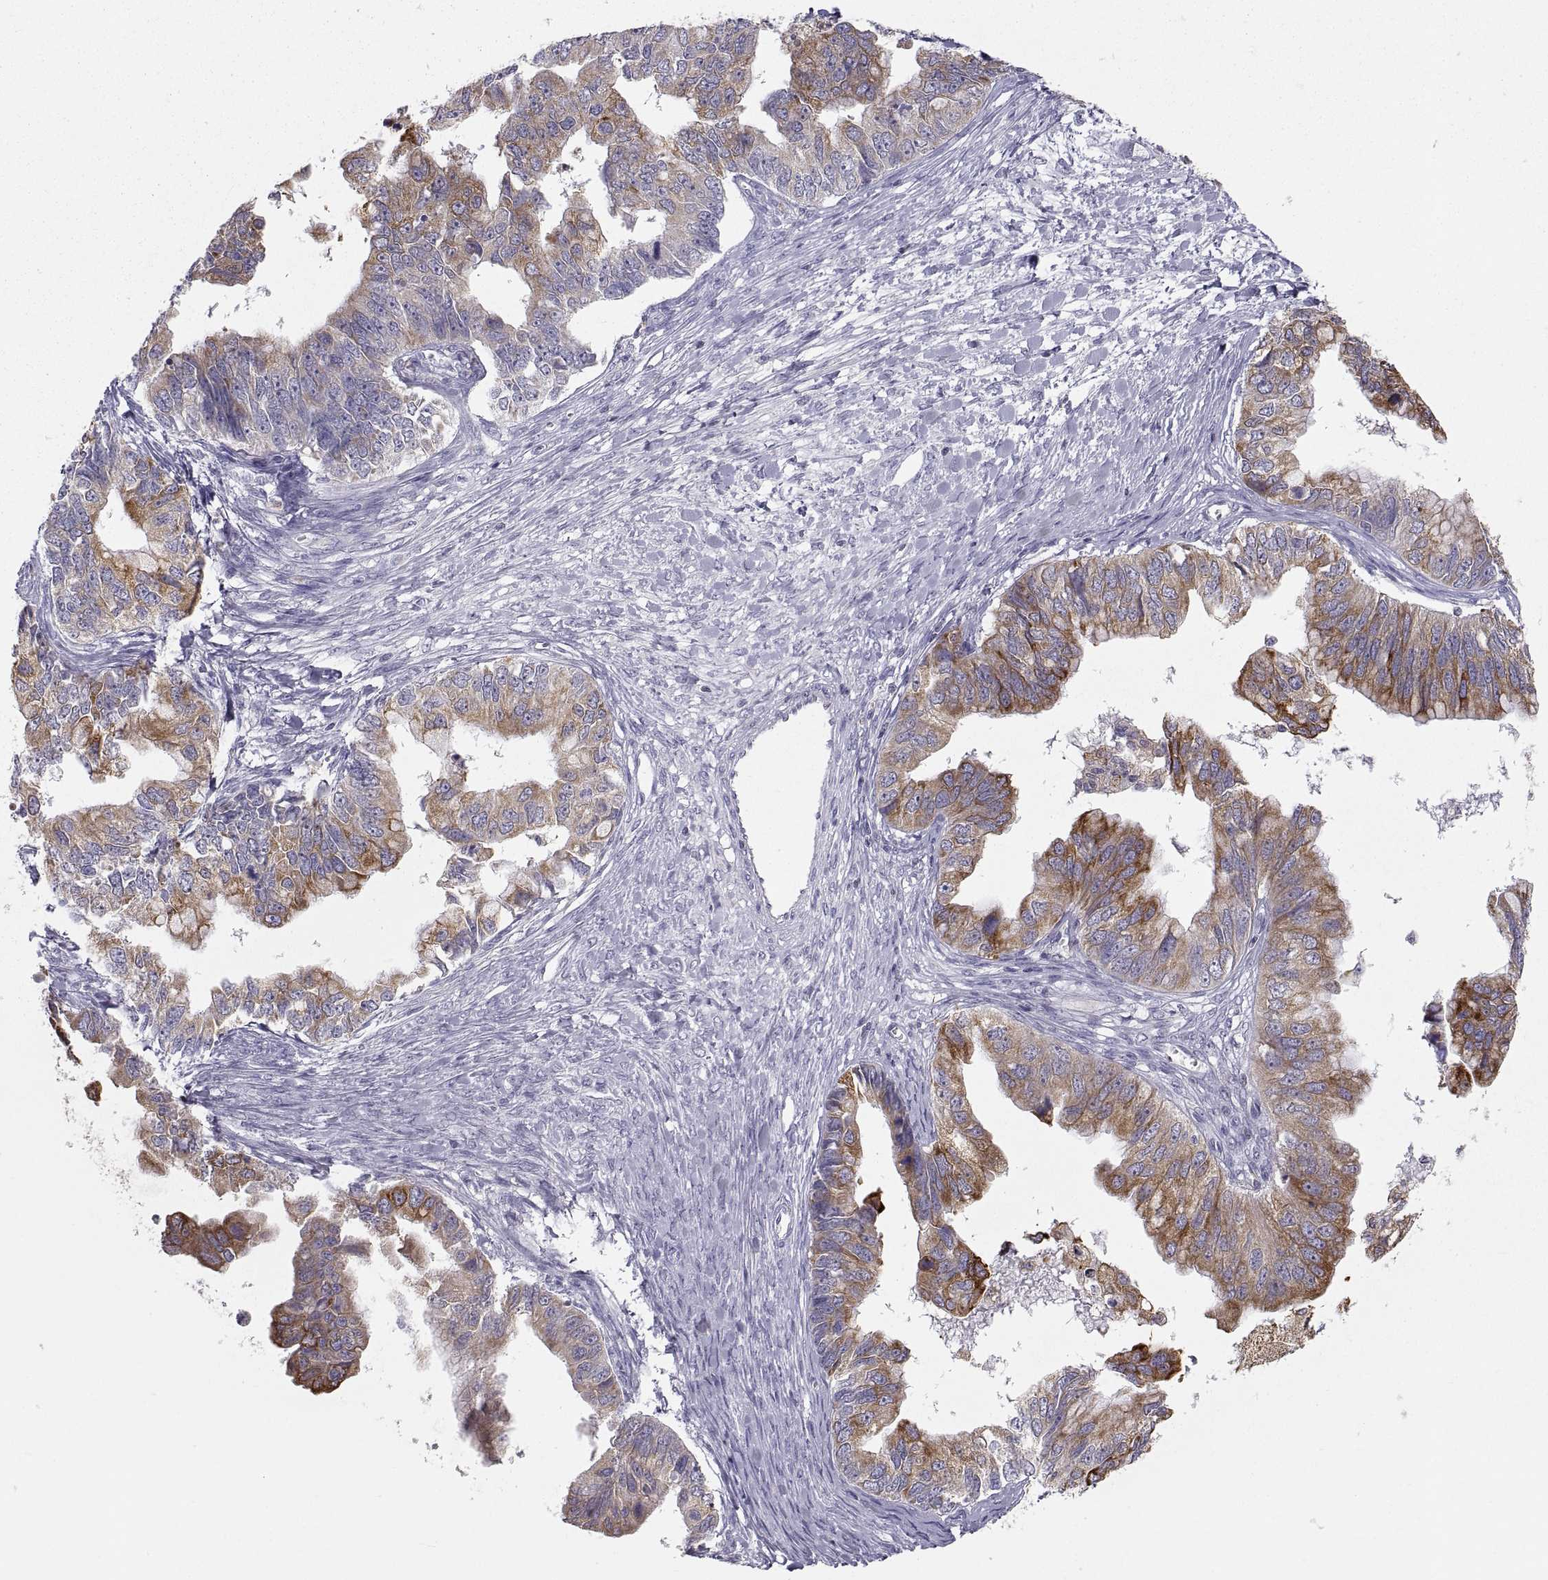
{"staining": {"intensity": "moderate", "quantity": ">75%", "location": "cytoplasmic/membranous"}, "tissue": "ovarian cancer", "cell_type": "Tumor cells", "image_type": "cancer", "snomed": [{"axis": "morphology", "description": "Cystadenocarcinoma, mucinous, NOS"}, {"axis": "topography", "description": "Ovary"}], "caption": "Immunohistochemical staining of ovarian cancer (mucinous cystadenocarcinoma) displays moderate cytoplasmic/membranous protein expression in about >75% of tumor cells. The protein of interest is shown in brown color, while the nuclei are stained blue.", "gene": "ERO1A", "patient": {"sex": "female", "age": 76}}